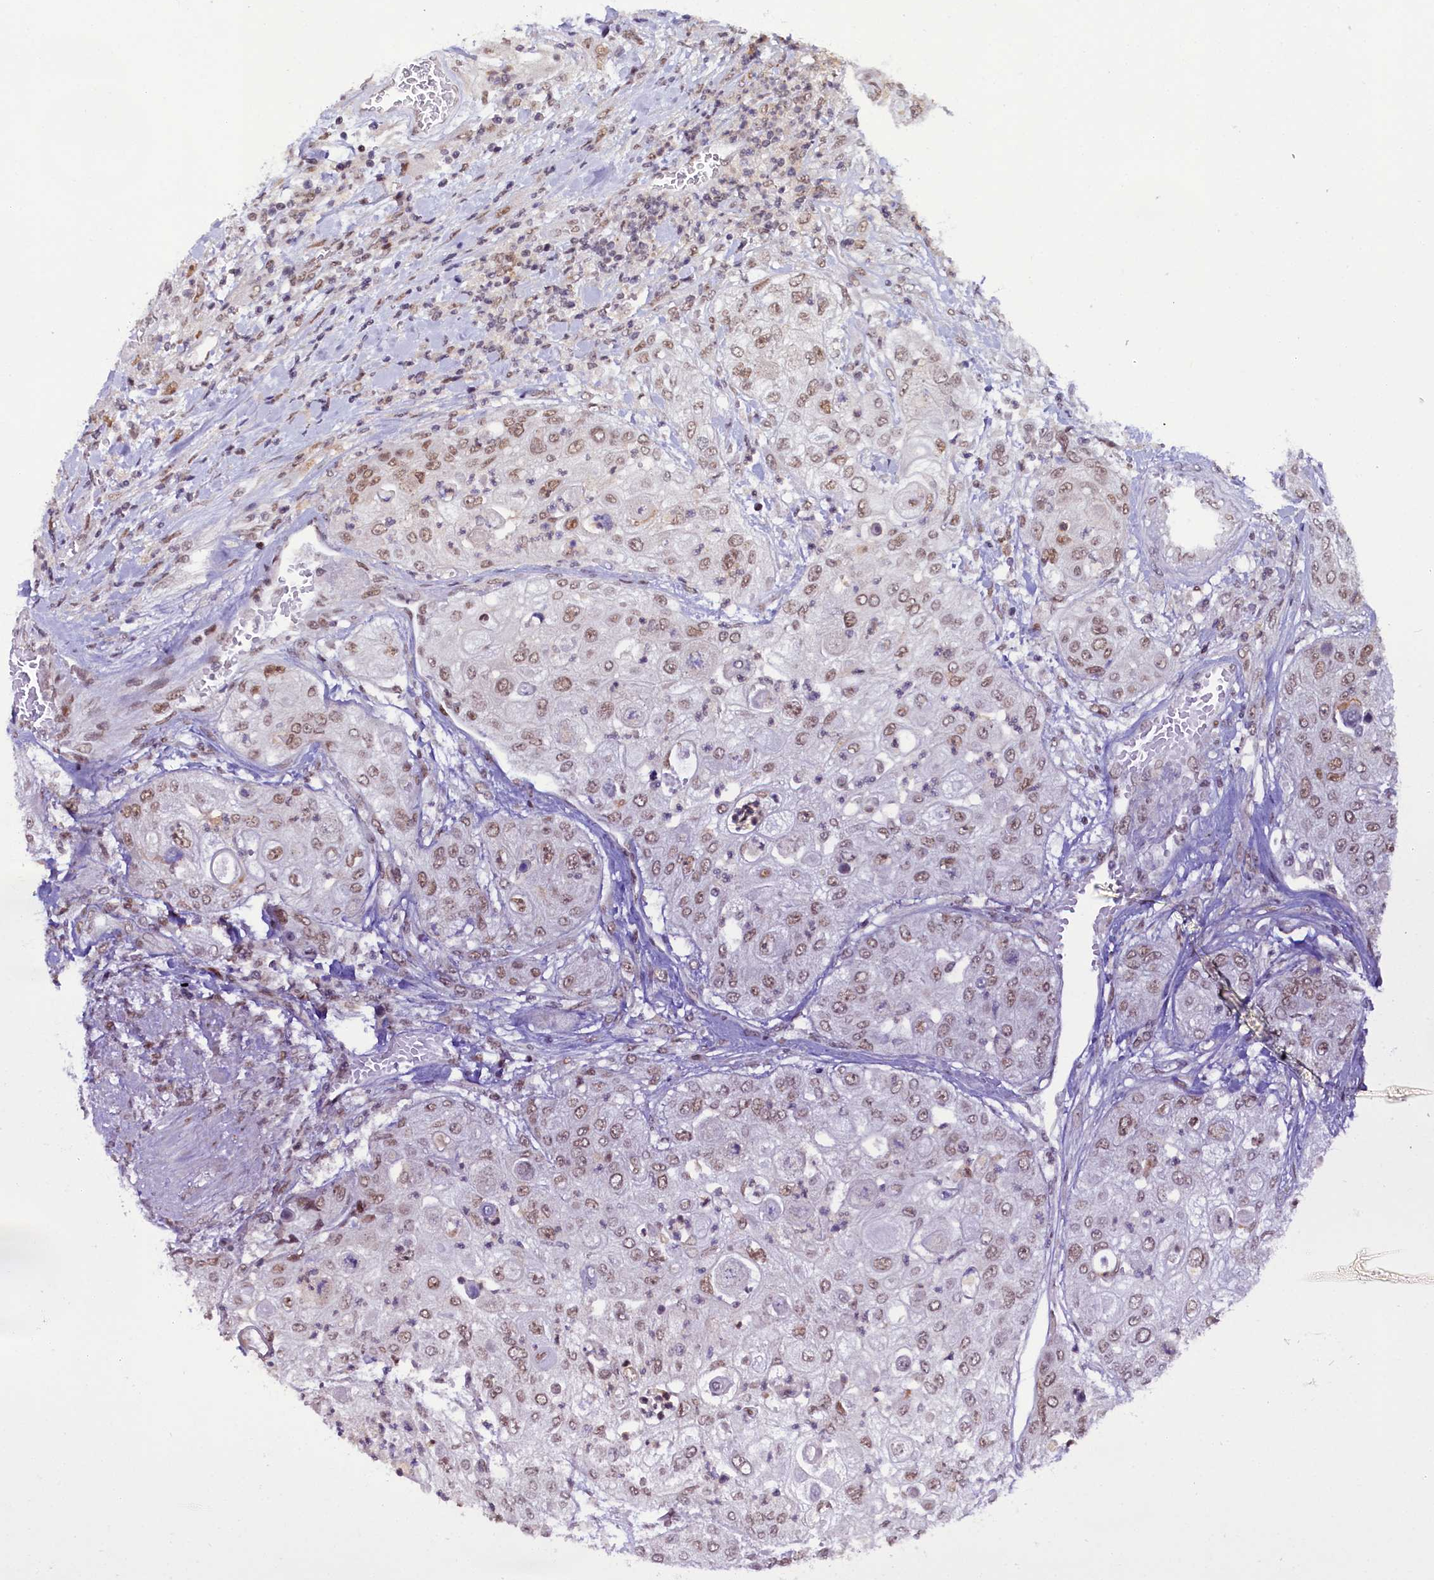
{"staining": {"intensity": "moderate", "quantity": "25%-75%", "location": "nuclear"}, "tissue": "urothelial cancer", "cell_type": "Tumor cells", "image_type": "cancer", "snomed": [{"axis": "morphology", "description": "Urothelial carcinoma, High grade"}, {"axis": "topography", "description": "Urinary bladder"}], "caption": "Approximately 25%-75% of tumor cells in urothelial cancer demonstrate moderate nuclear protein expression as visualized by brown immunohistochemical staining.", "gene": "SCAF11", "patient": {"sex": "female", "age": 79}}